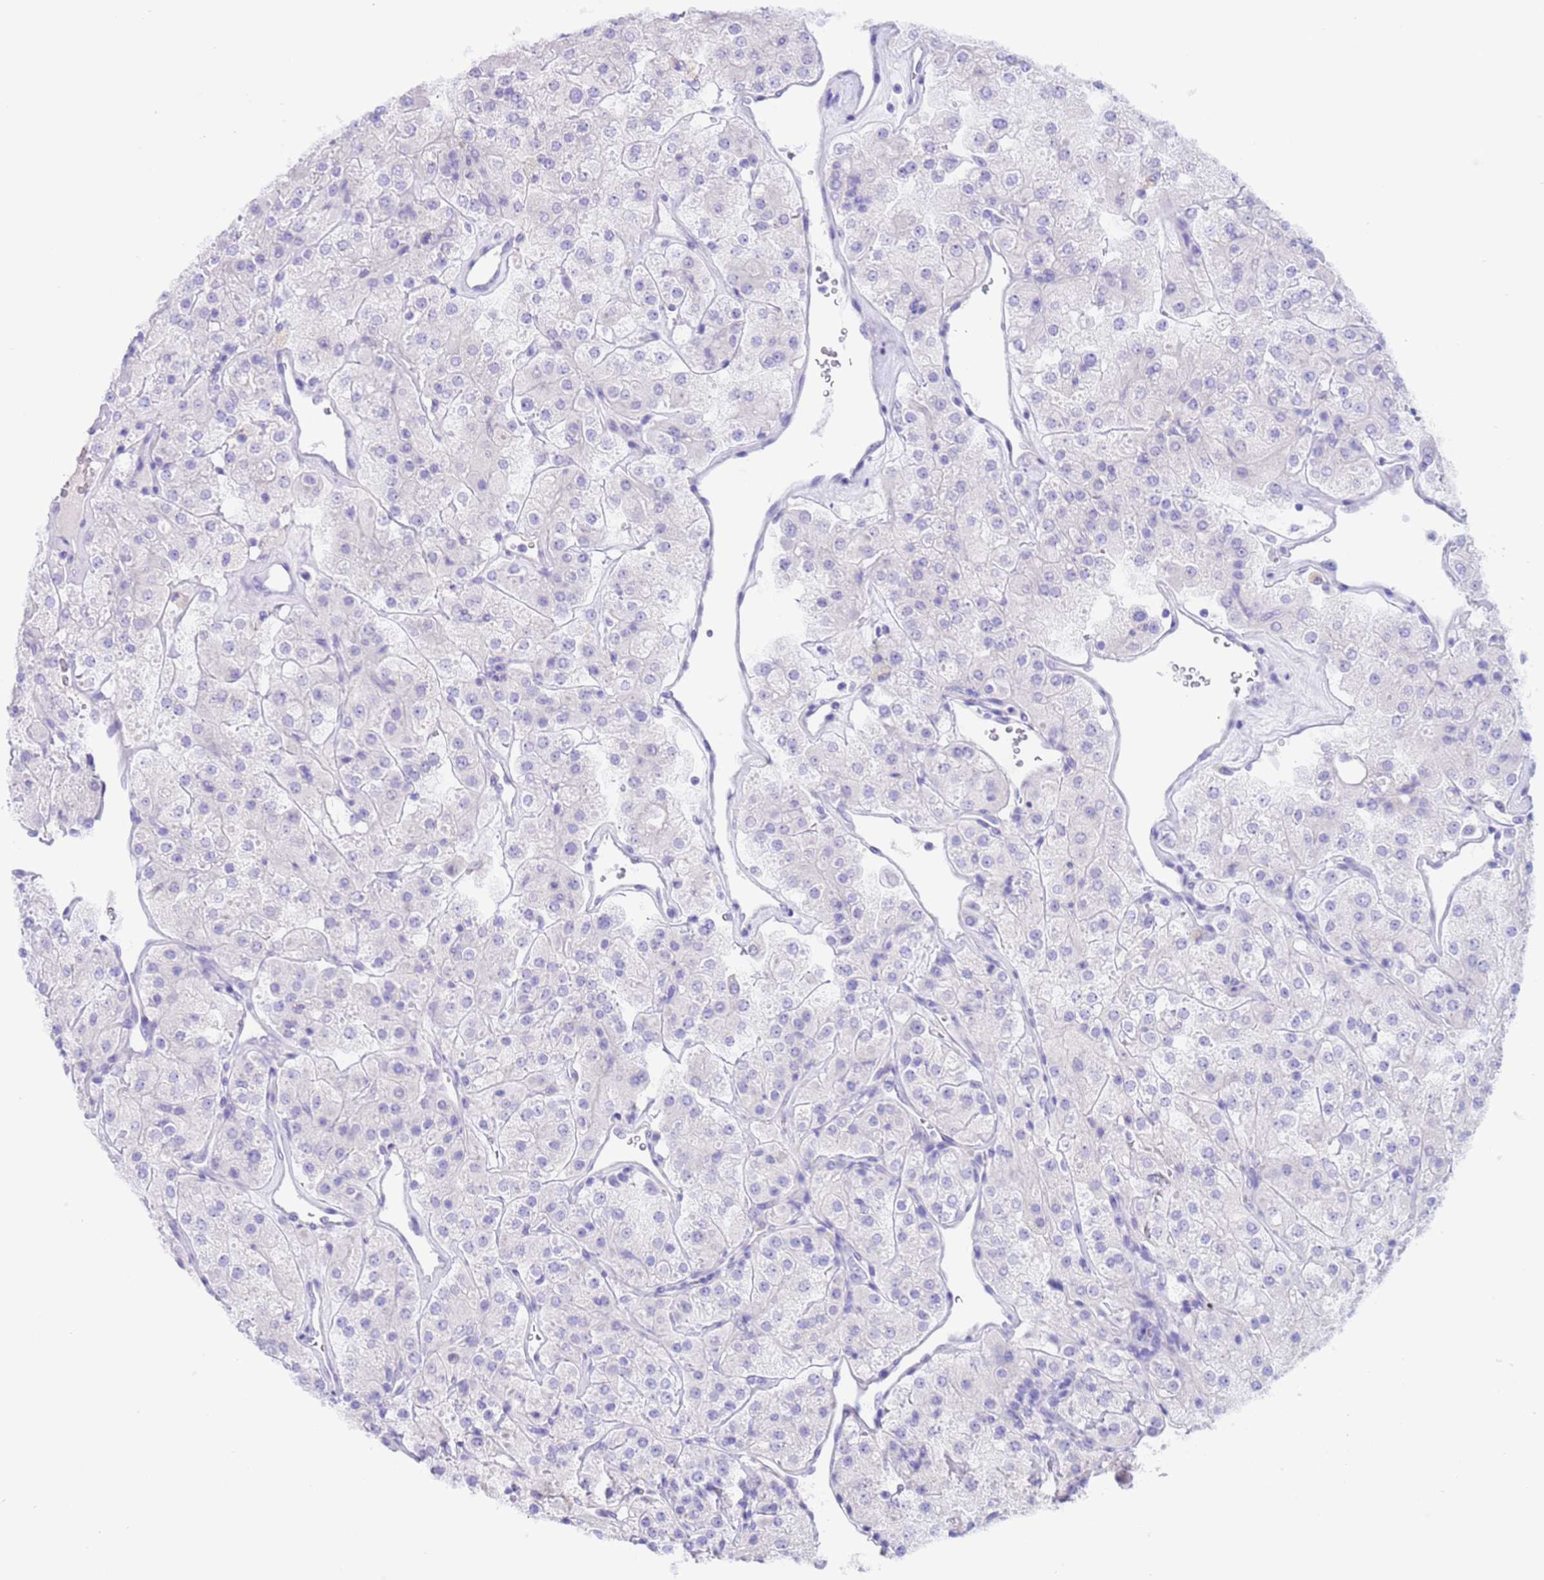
{"staining": {"intensity": "negative", "quantity": "none", "location": "none"}, "tissue": "renal cancer", "cell_type": "Tumor cells", "image_type": "cancer", "snomed": [{"axis": "morphology", "description": "Adenocarcinoma, NOS"}, {"axis": "topography", "description": "Kidney"}], "caption": "Immunohistochemistry (IHC) of human renal cancer demonstrates no staining in tumor cells.", "gene": "CPB1", "patient": {"sex": "male", "age": 77}}